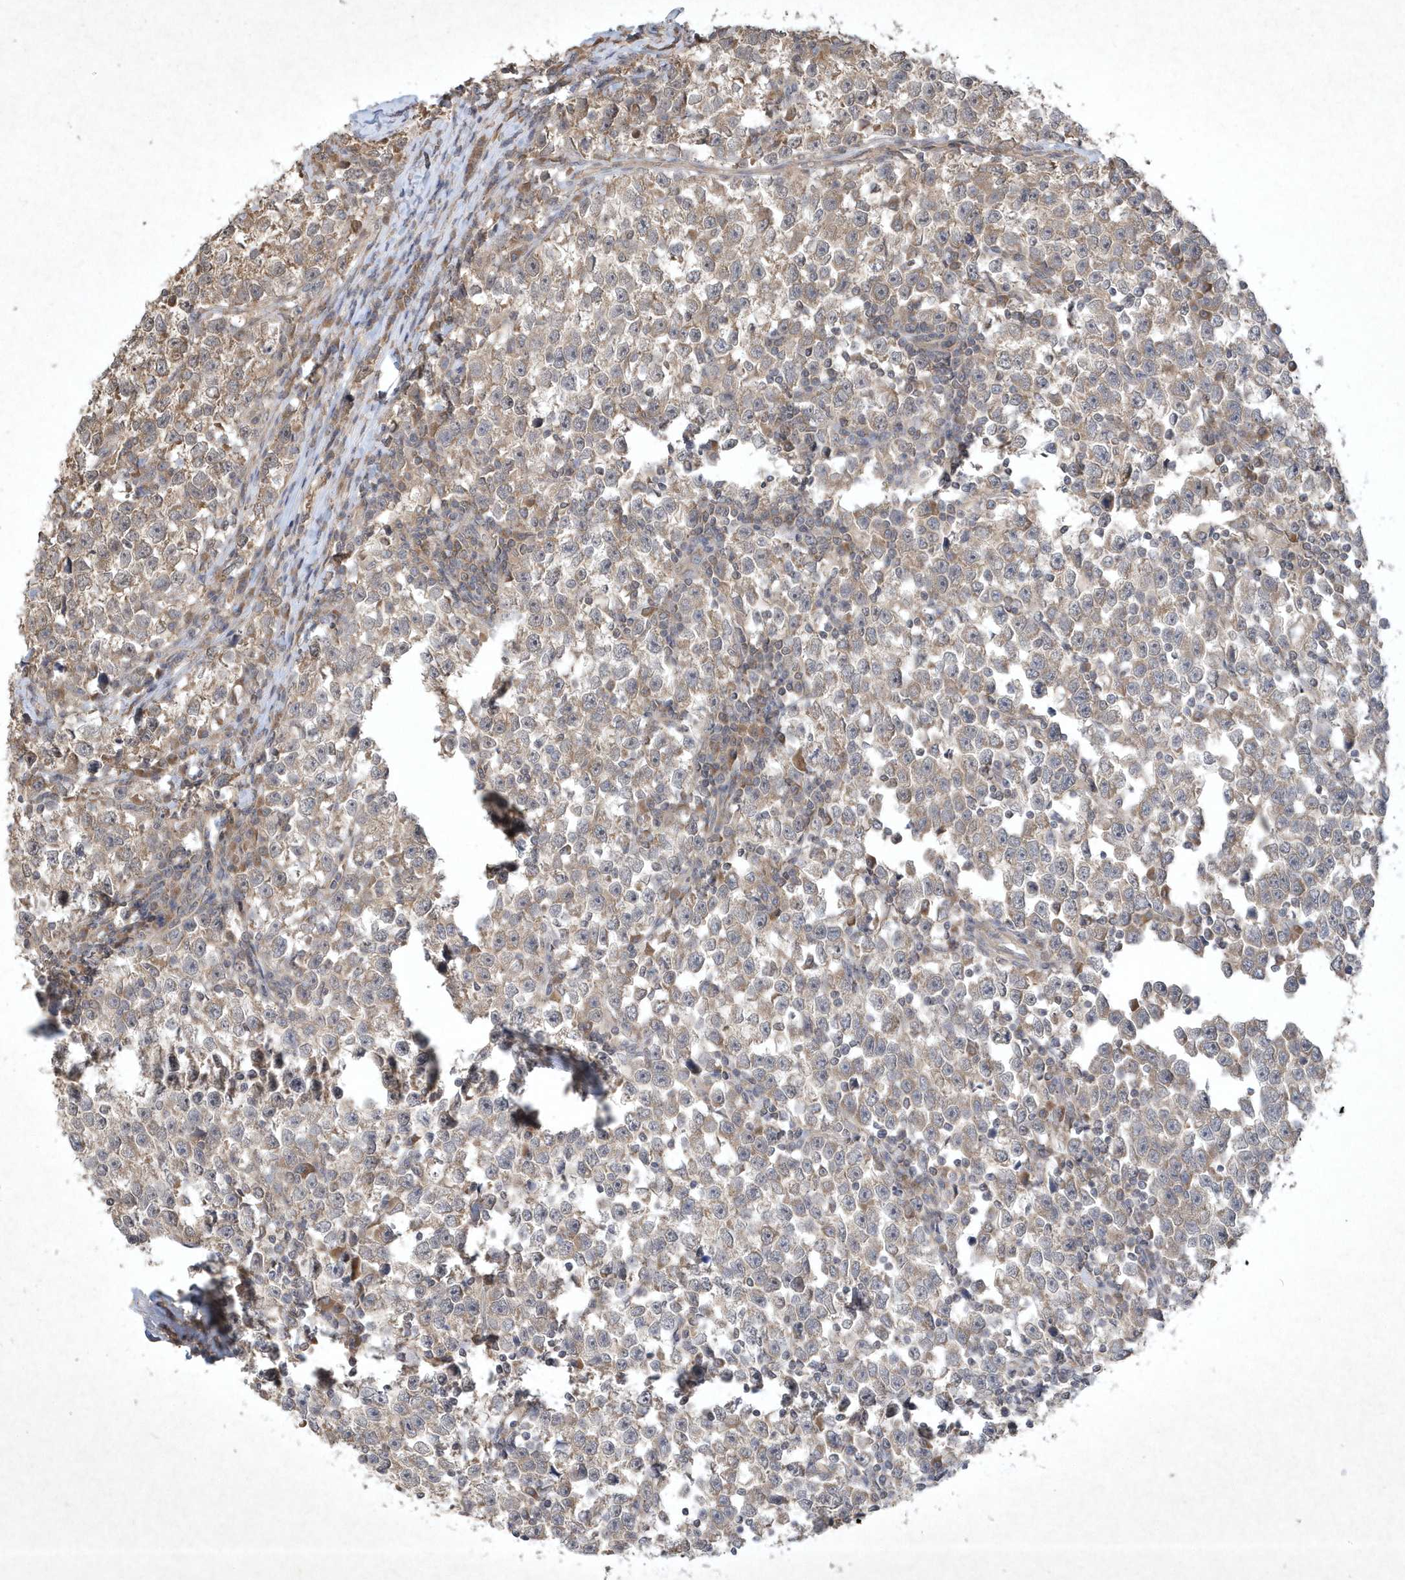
{"staining": {"intensity": "weak", "quantity": "25%-75%", "location": "cytoplasmic/membranous"}, "tissue": "testis cancer", "cell_type": "Tumor cells", "image_type": "cancer", "snomed": [{"axis": "morphology", "description": "Normal tissue, NOS"}, {"axis": "morphology", "description": "Seminoma, NOS"}, {"axis": "topography", "description": "Testis"}], "caption": "This is an image of immunohistochemistry (IHC) staining of seminoma (testis), which shows weak staining in the cytoplasmic/membranous of tumor cells.", "gene": "AKR7A2", "patient": {"sex": "male", "age": 43}}